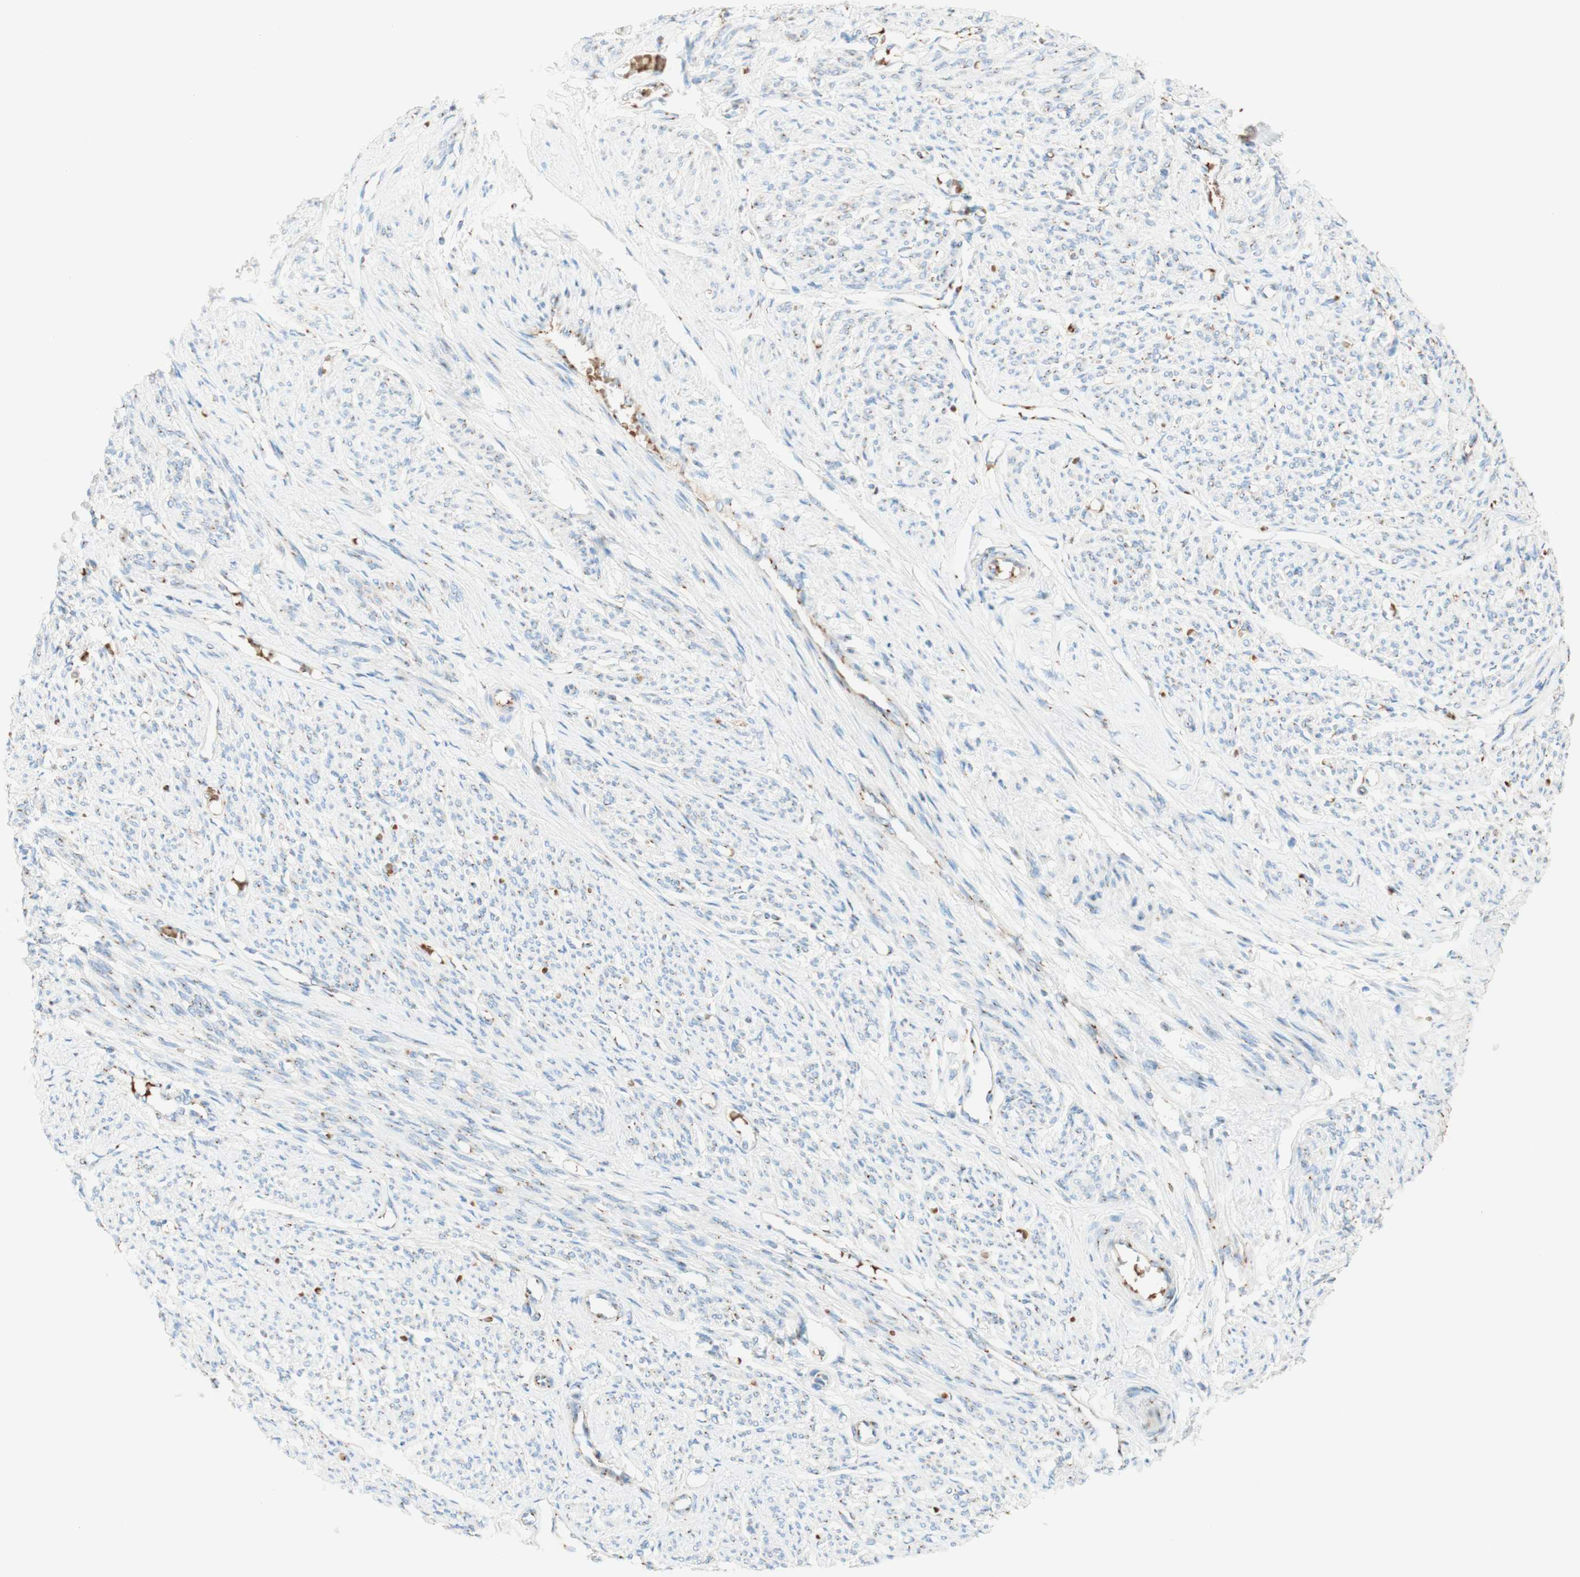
{"staining": {"intensity": "moderate", "quantity": "<25%", "location": "cytoplasmic/membranous"}, "tissue": "smooth muscle", "cell_type": "Smooth muscle cells", "image_type": "normal", "snomed": [{"axis": "morphology", "description": "Normal tissue, NOS"}, {"axis": "topography", "description": "Smooth muscle"}], "caption": "Immunohistochemistry (DAB (3,3'-diaminobenzidine)) staining of unremarkable human smooth muscle shows moderate cytoplasmic/membranous protein positivity in approximately <25% of smooth muscle cells. (DAB = brown stain, brightfield microscopy at high magnification).", "gene": "GOLGB1", "patient": {"sex": "female", "age": 65}}